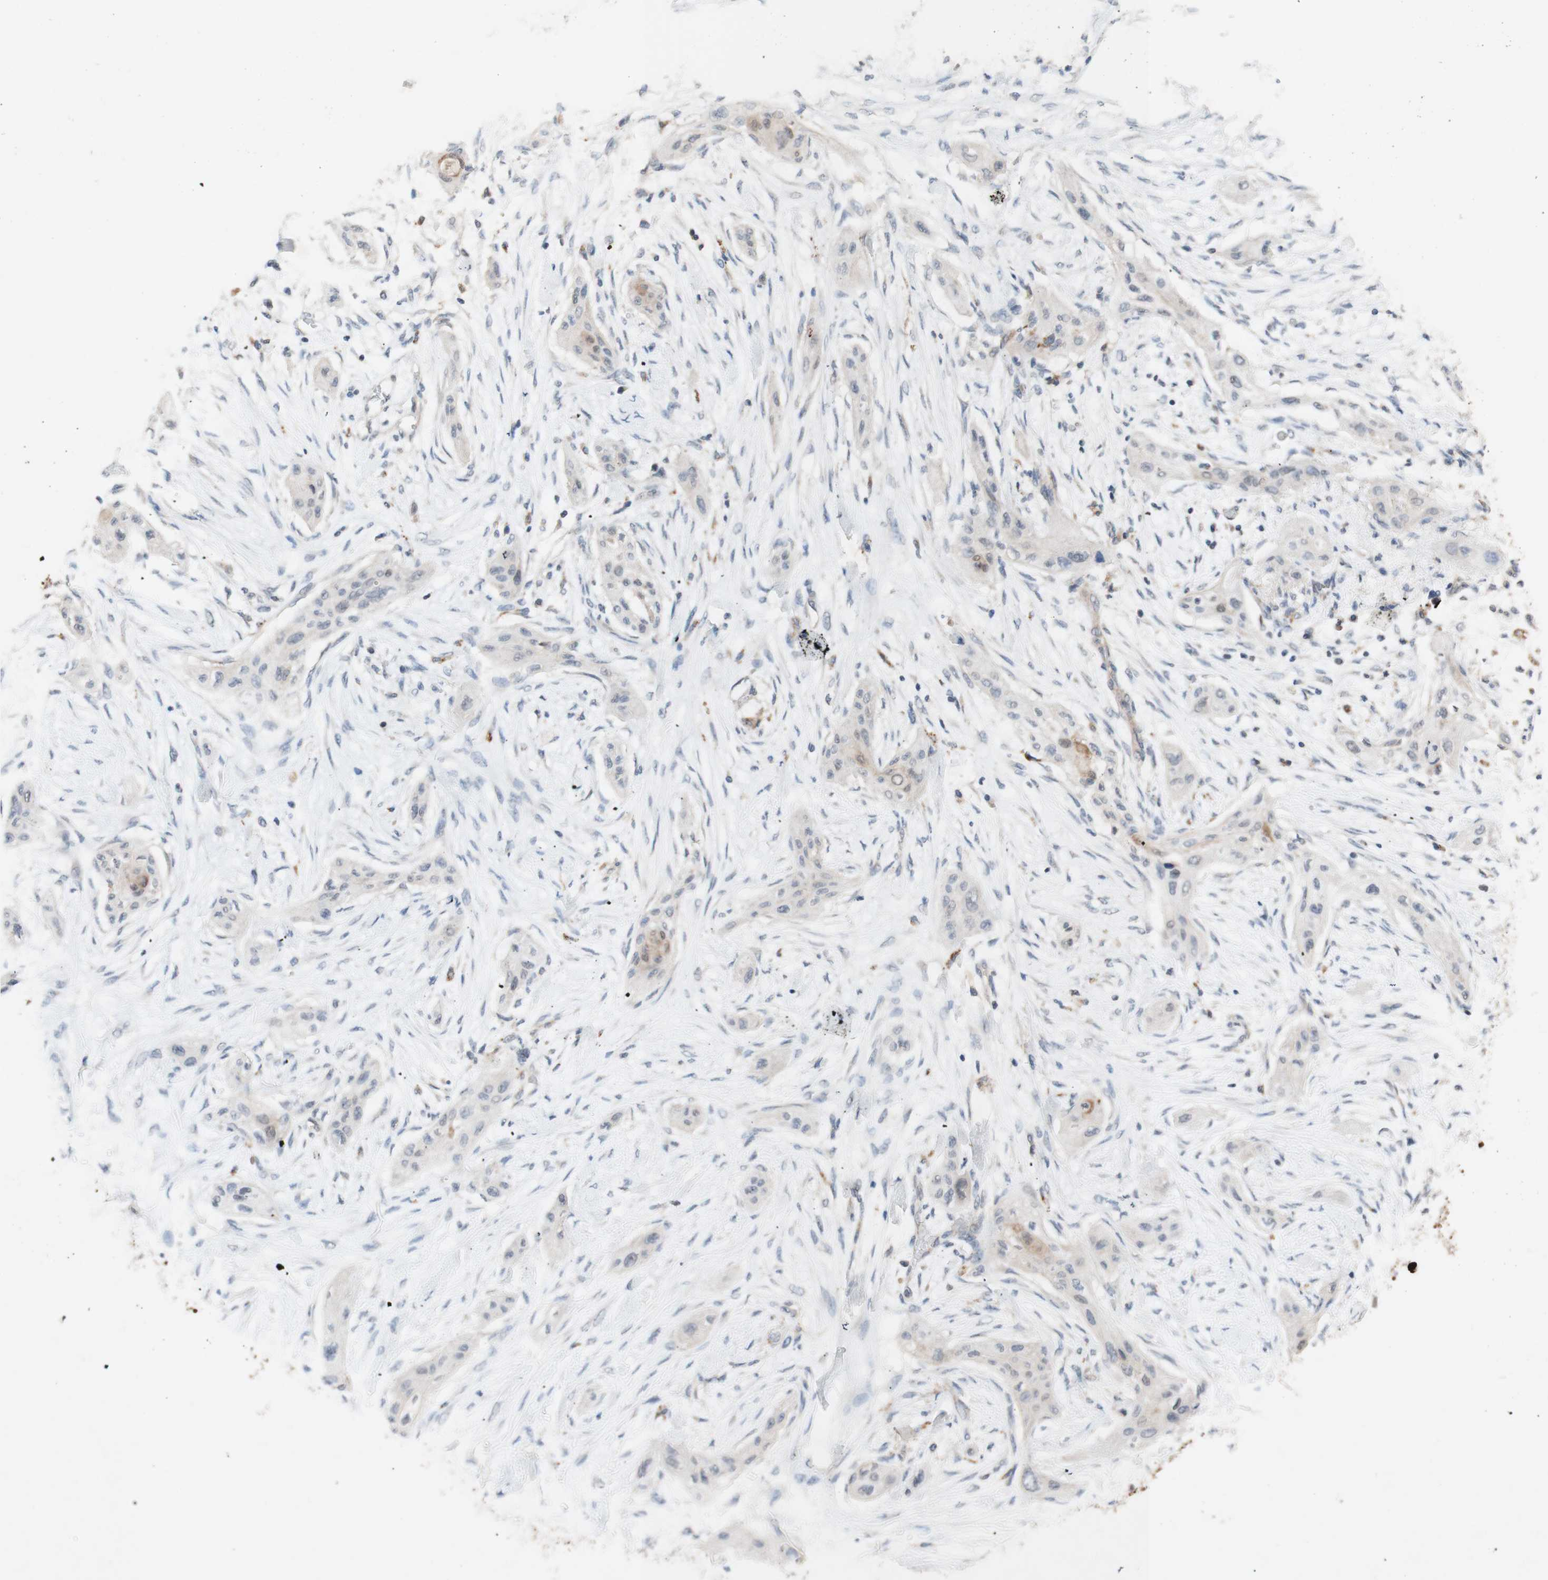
{"staining": {"intensity": "negative", "quantity": "none", "location": "none"}, "tissue": "lung cancer", "cell_type": "Tumor cells", "image_type": "cancer", "snomed": [{"axis": "morphology", "description": "Squamous cell carcinoma, NOS"}, {"axis": "topography", "description": "Lung"}], "caption": "This is a image of IHC staining of lung cancer (squamous cell carcinoma), which shows no expression in tumor cells.", "gene": "PEX2", "patient": {"sex": "female", "age": 47}}